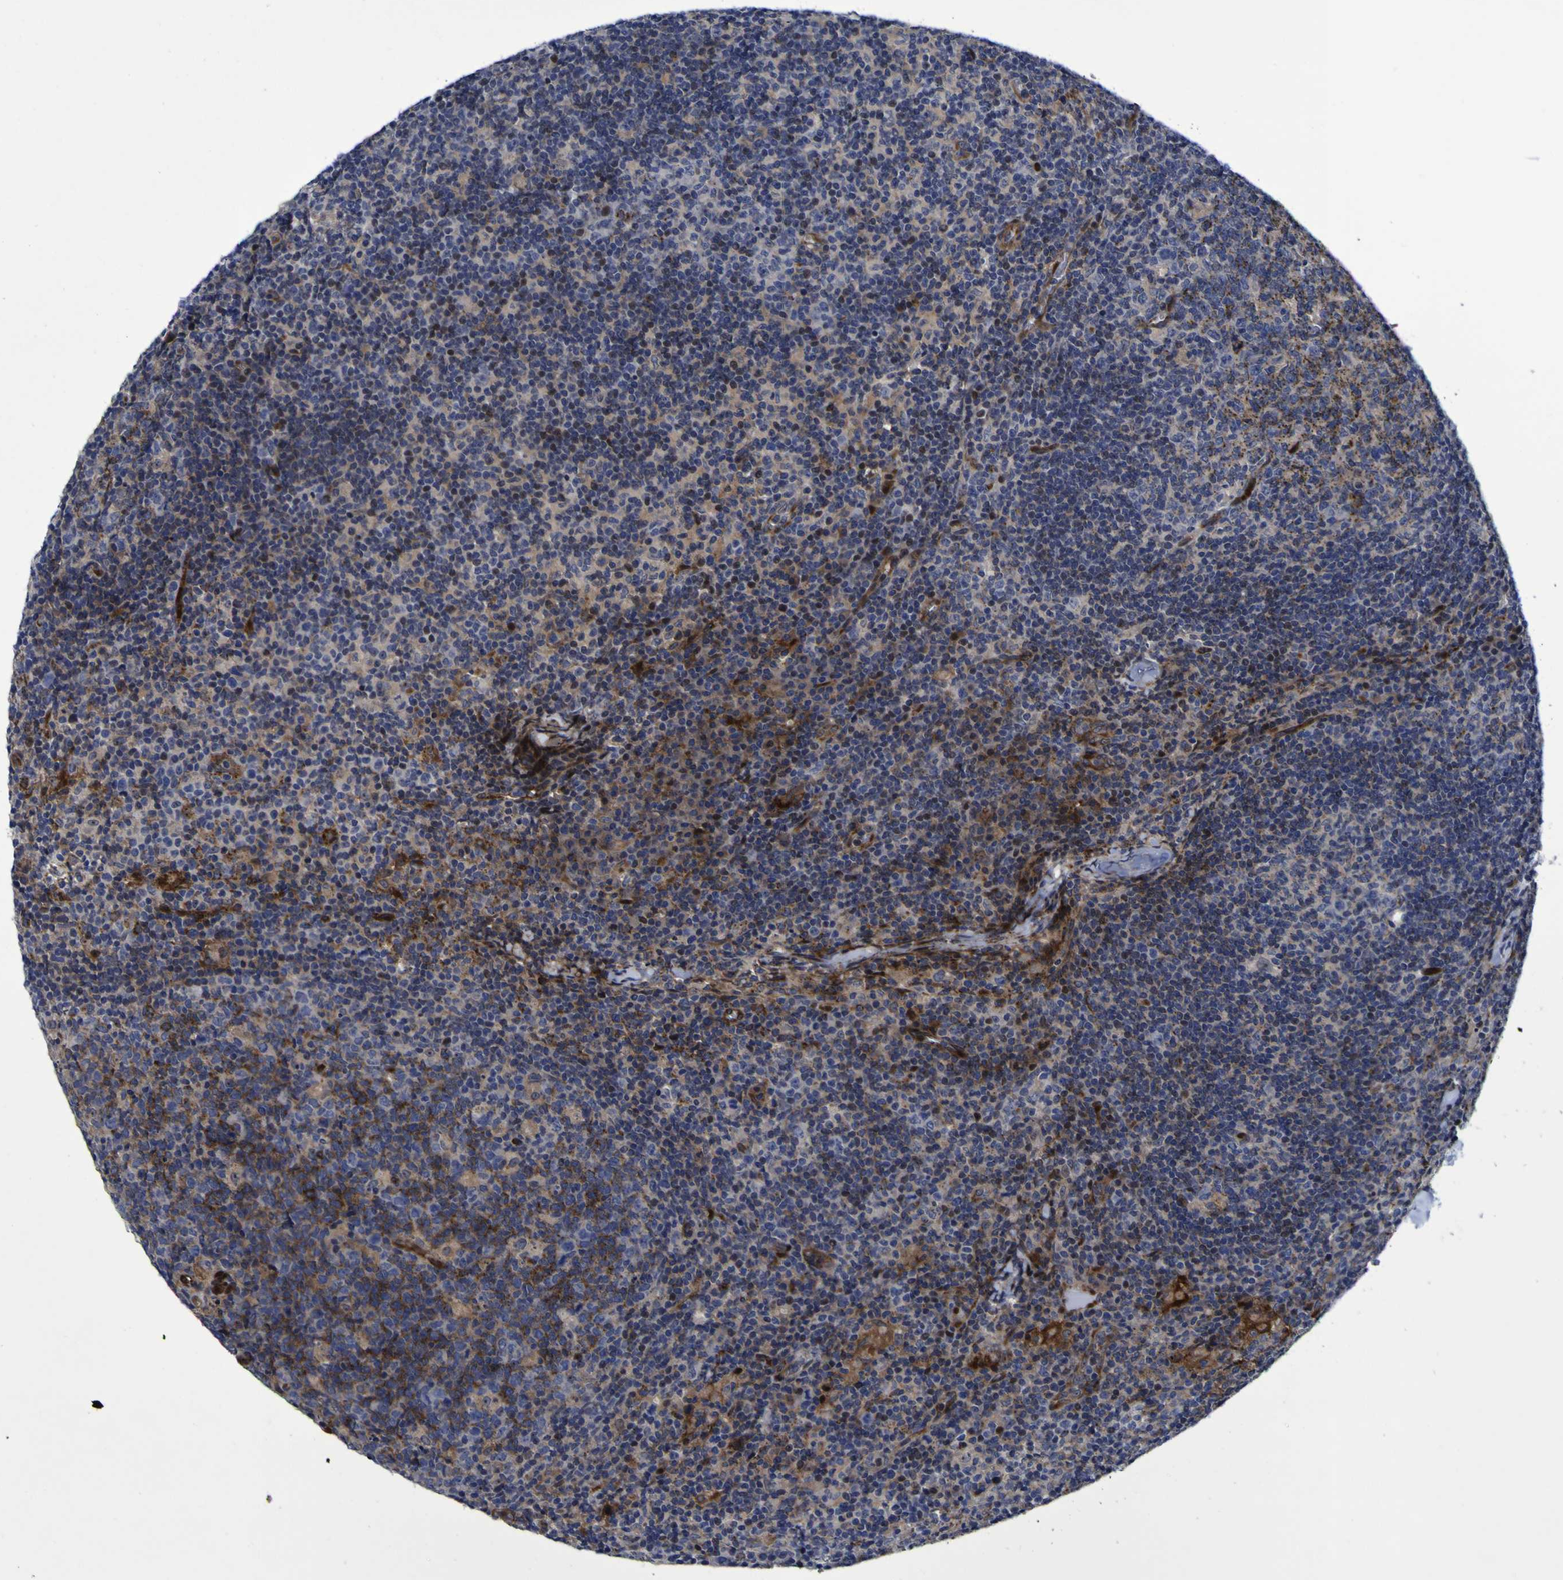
{"staining": {"intensity": "moderate", "quantity": "25%-75%", "location": "cytoplasmic/membranous"}, "tissue": "lymph node", "cell_type": "Germinal center cells", "image_type": "normal", "snomed": [{"axis": "morphology", "description": "Normal tissue, NOS"}, {"axis": "morphology", "description": "Inflammation, NOS"}, {"axis": "topography", "description": "Lymph node"}], "caption": "The photomicrograph exhibits immunohistochemical staining of benign lymph node. There is moderate cytoplasmic/membranous staining is seen in approximately 25%-75% of germinal center cells. The staining was performed using DAB (3,3'-diaminobenzidine) to visualize the protein expression in brown, while the nuclei were stained in blue with hematoxylin (Magnification: 20x).", "gene": "MGLL", "patient": {"sex": "male", "age": 55}}